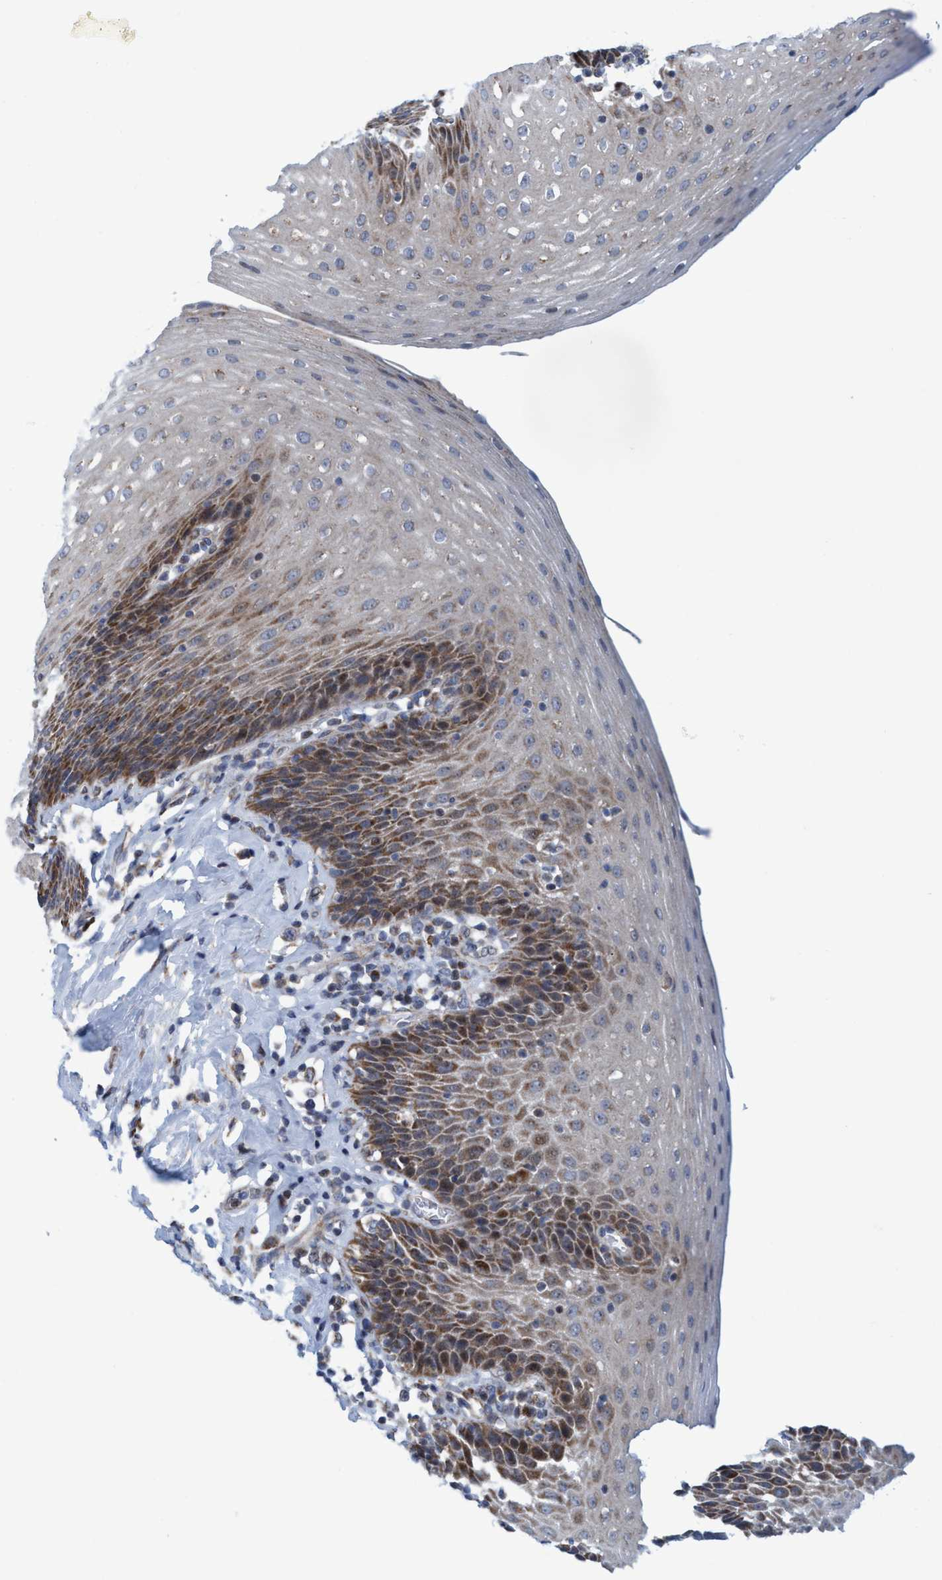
{"staining": {"intensity": "moderate", "quantity": ">75%", "location": "cytoplasmic/membranous,nuclear"}, "tissue": "esophagus", "cell_type": "Squamous epithelial cells", "image_type": "normal", "snomed": [{"axis": "morphology", "description": "Normal tissue, NOS"}, {"axis": "topography", "description": "Esophagus"}], "caption": "High-power microscopy captured an IHC image of unremarkable esophagus, revealing moderate cytoplasmic/membranous,nuclear staining in approximately >75% of squamous epithelial cells.", "gene": "POLR1F", "patient": {"sex": "female", "age": 61}}